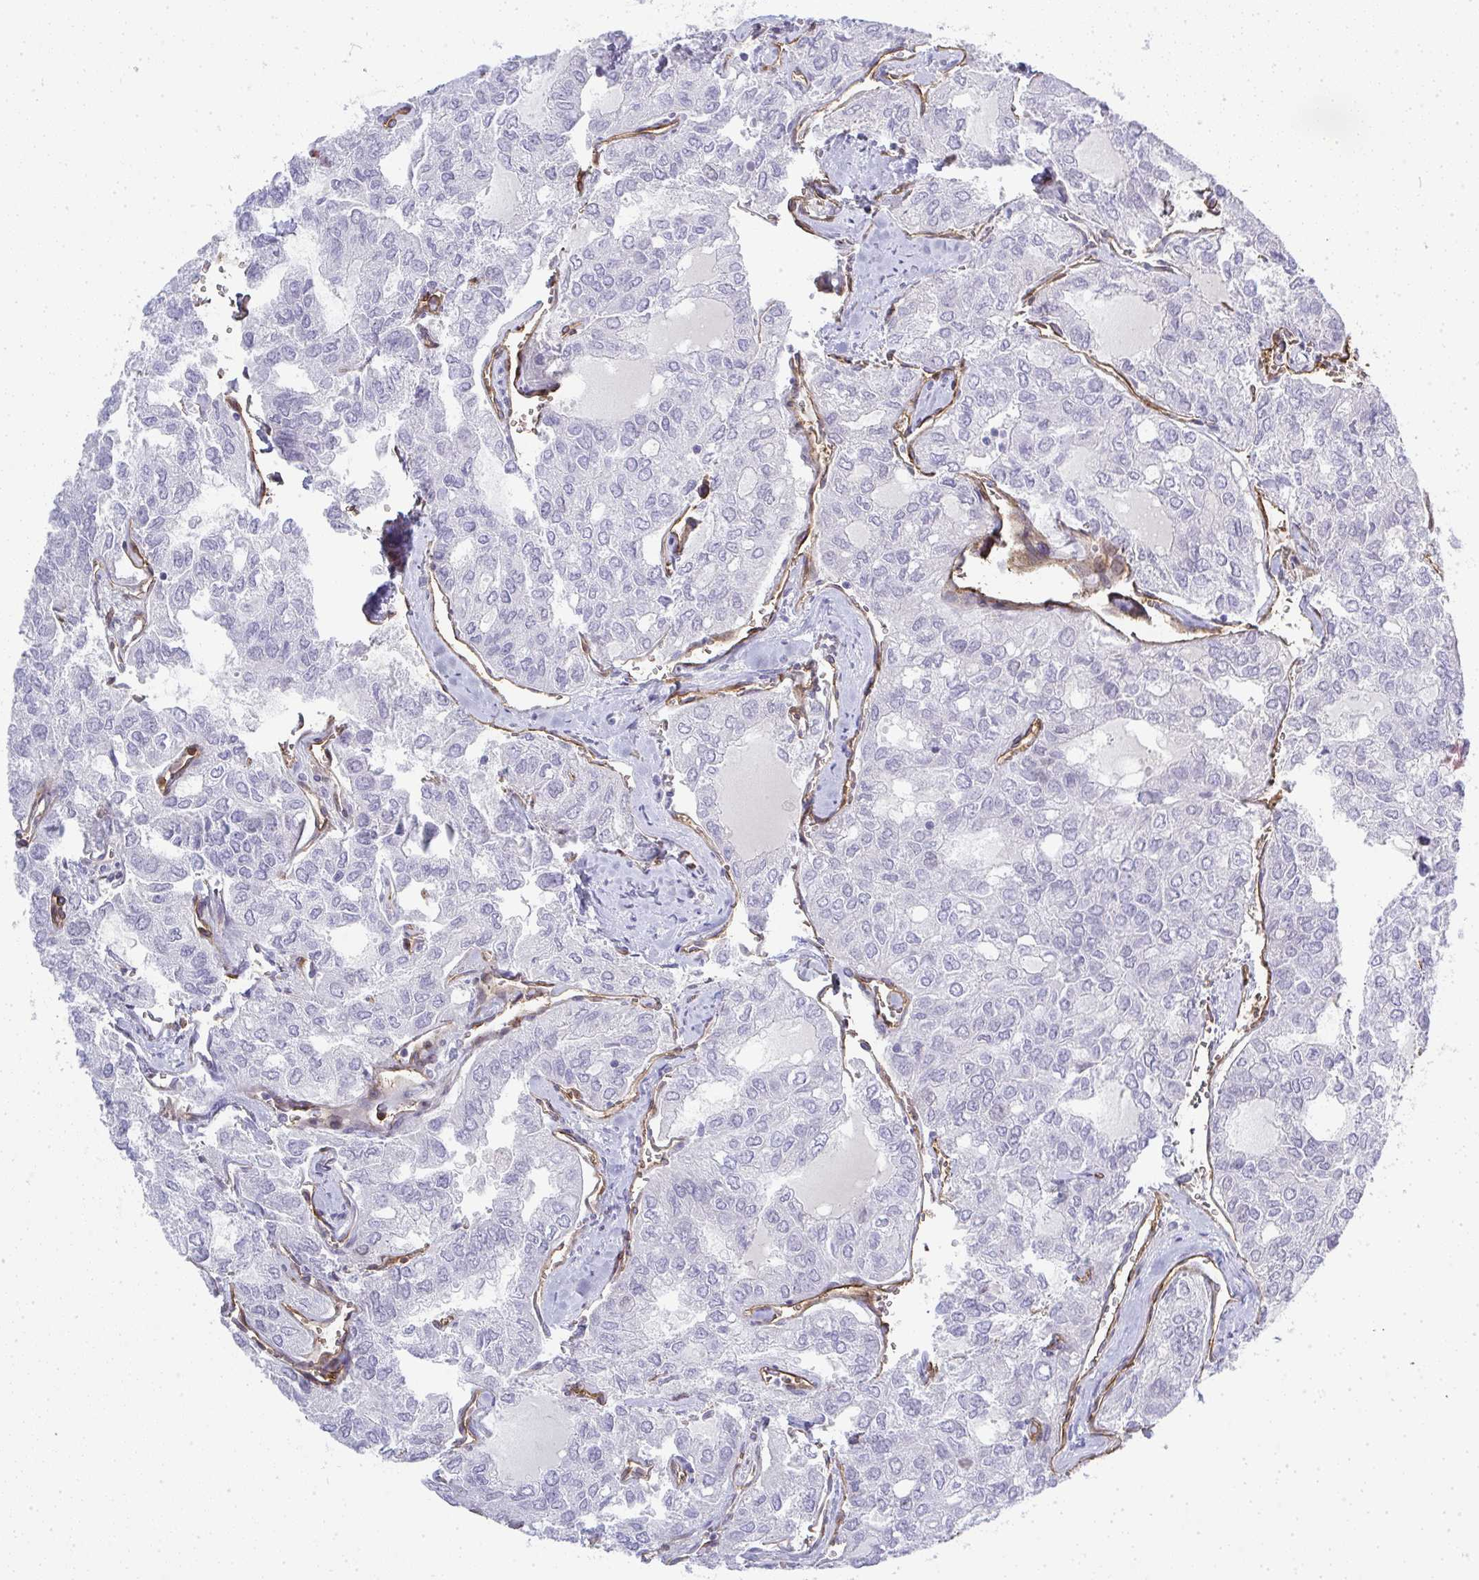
{"staining": {"intensity": "negative", "quantity": "none", "location": "none"}, "tissue": "thyroid cancer", "cell_type": "Tumor cells", "image_type": "cancer", "snomed": [{"axis": "morphology", "description": "Follicular adenoma carcinoma, NOS"}, {"axis": "topography", "description": "Thyroid gland"}], "caption": "A histopathology image of human thyroid cancer is negative for staining in tumor cells. The staining is performed using DAB (3,3'-diaminobenzidine) brown chromogen with nuclei counter-stained in using hematoxylin.", "gene": "UBE2S", "patient": {"sex": "male", "age": 75}}